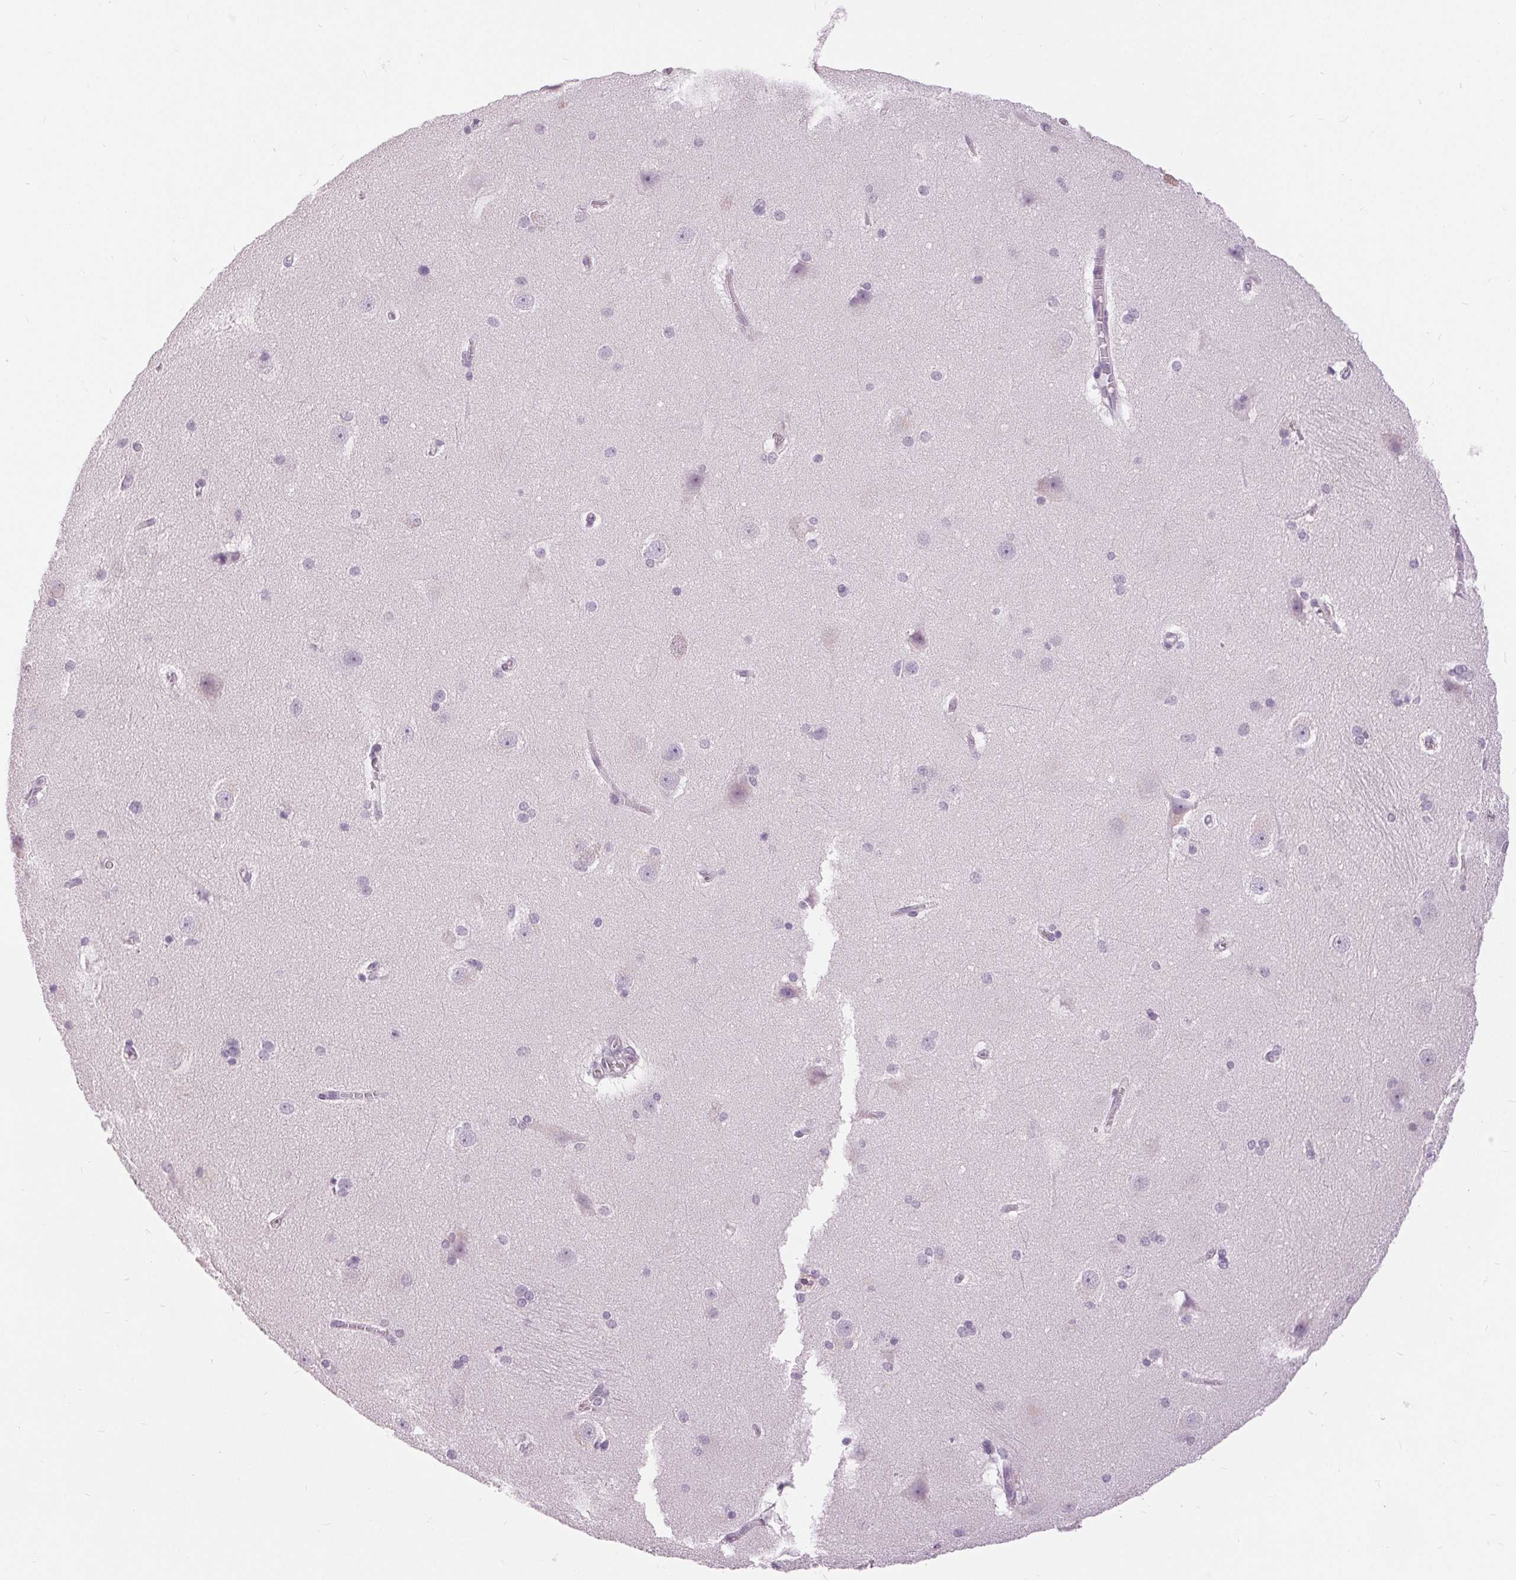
{"staining": {"intensity": "negative", "quantity": "none", "location": "none"}, "tissue": "hippocampus", "cell_type": "Glial cells", "image_type": "normal", "snomed": [{"axis": "morphology", "description": "Normal tissue, NOS"}, {"axis": "topography", "description": "Cerebral cortex"}, {"axis": "topography", "description": "Hippocampus"}], "caption": "Glial cells are negative for brown protein staining in unremarkable hippocampus.", "gene": "DSG3", "patient": {"sex": "female", "age": 19}}